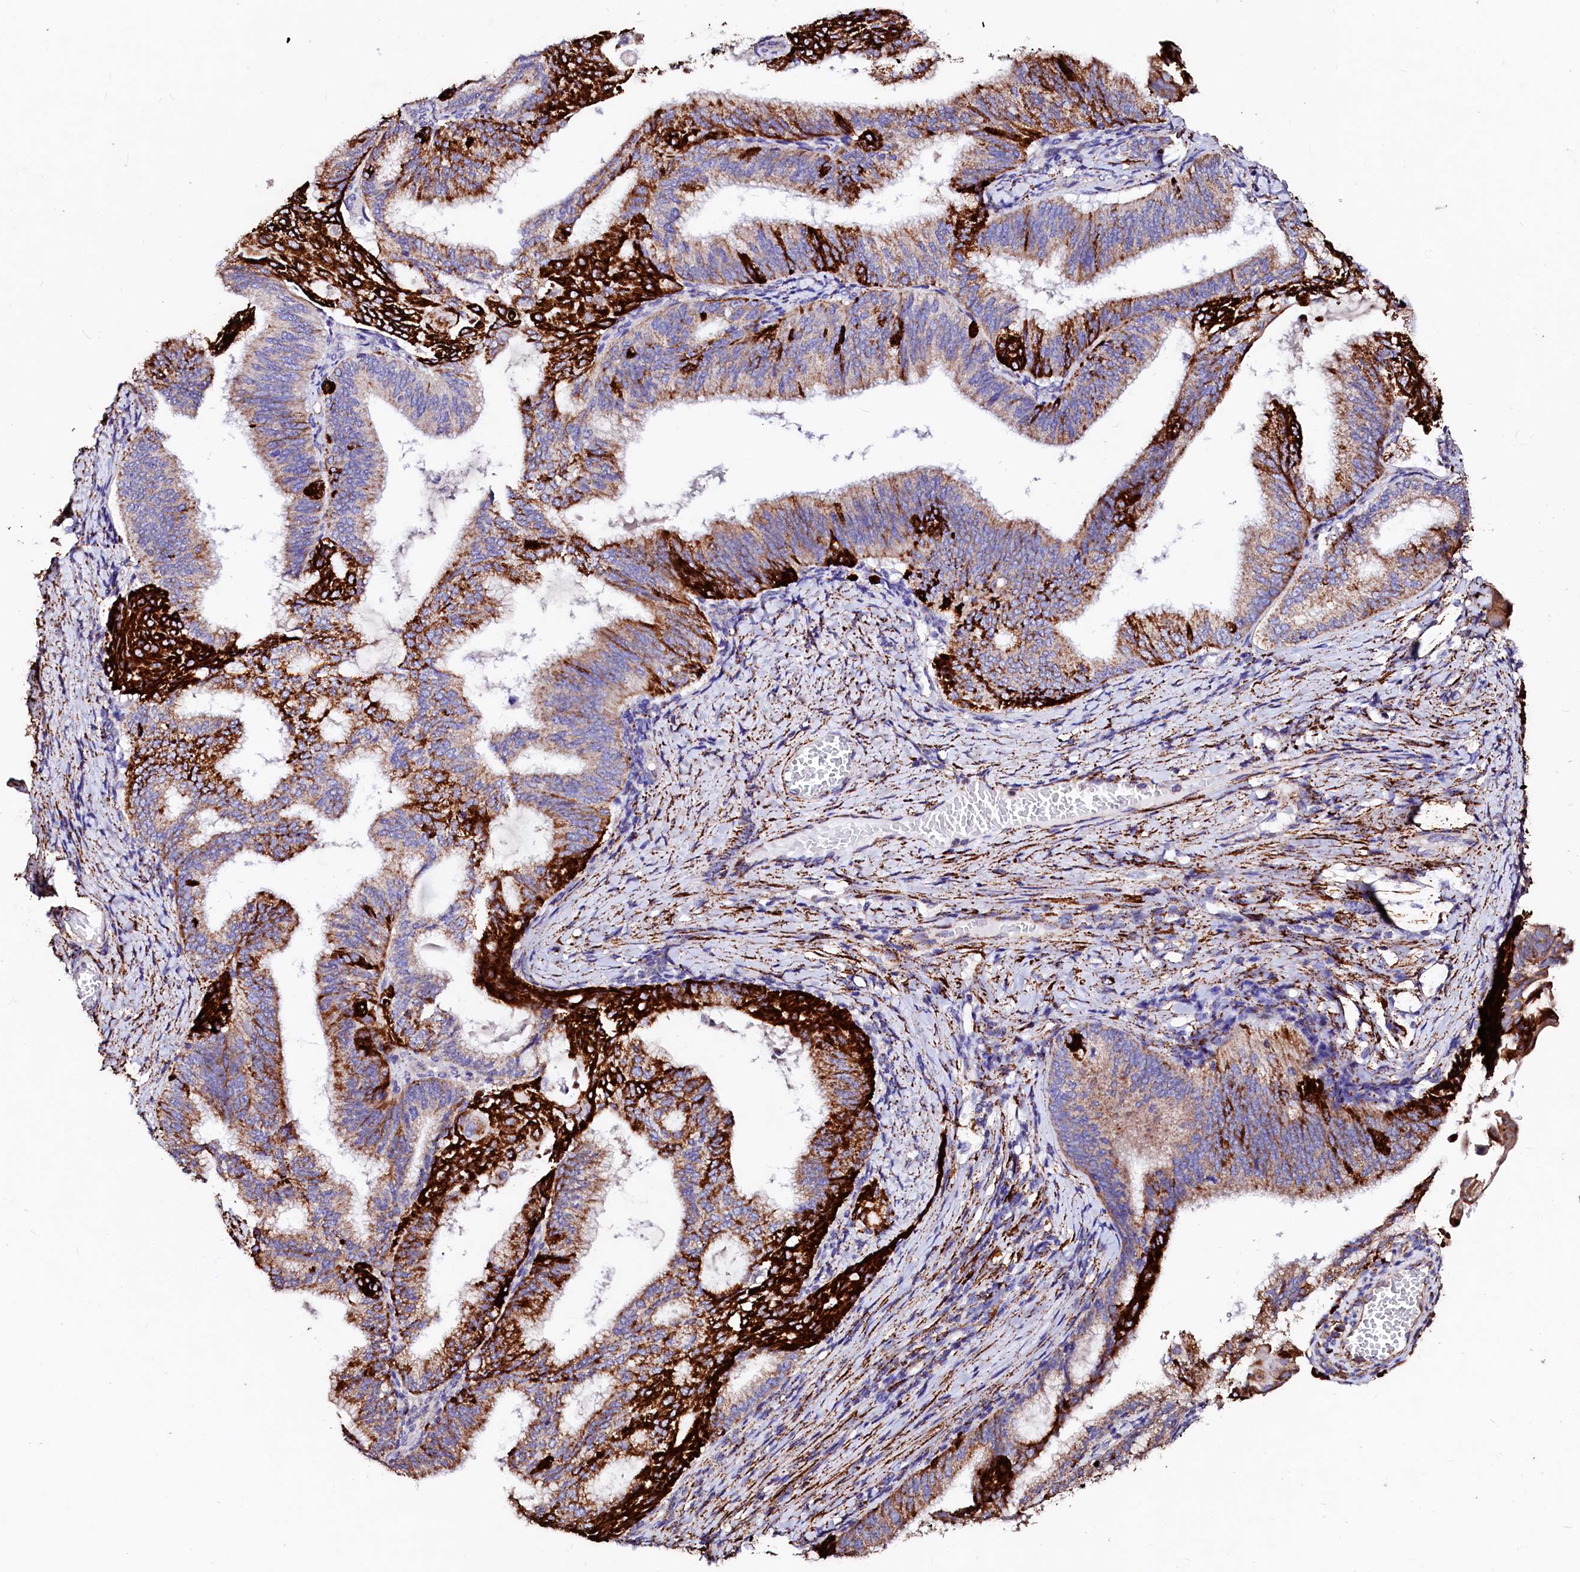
{"staining": {"intensity": "strong", "quantity": "25%-75%", "location": "cytoplasmic/membranous"}, "tissue": "endometrial cancer", "cell_type": "Tumor cells", "image_type": "cancer", "snomed": [{"axis": "morphology", "description": "Adenocarcinoma, NOS"}, {"axis": "topography", "description": "Endometrium"}], "caption": "High-power microscopy captured an immunohistochemistry micrograph of endometrial cancer, revealing strong cytoplasmic/membranous positivity in about 25%-75% of tumor cells. The staining was performed using DAB (3,3'-diaminobenzidine) to visualize the protein expression in brown, while the nuclei were stained in blue with hematoxylin (Magnification: 20x).", "gene": "MAOB", "patient": {"sex": "female", "age": 49}}